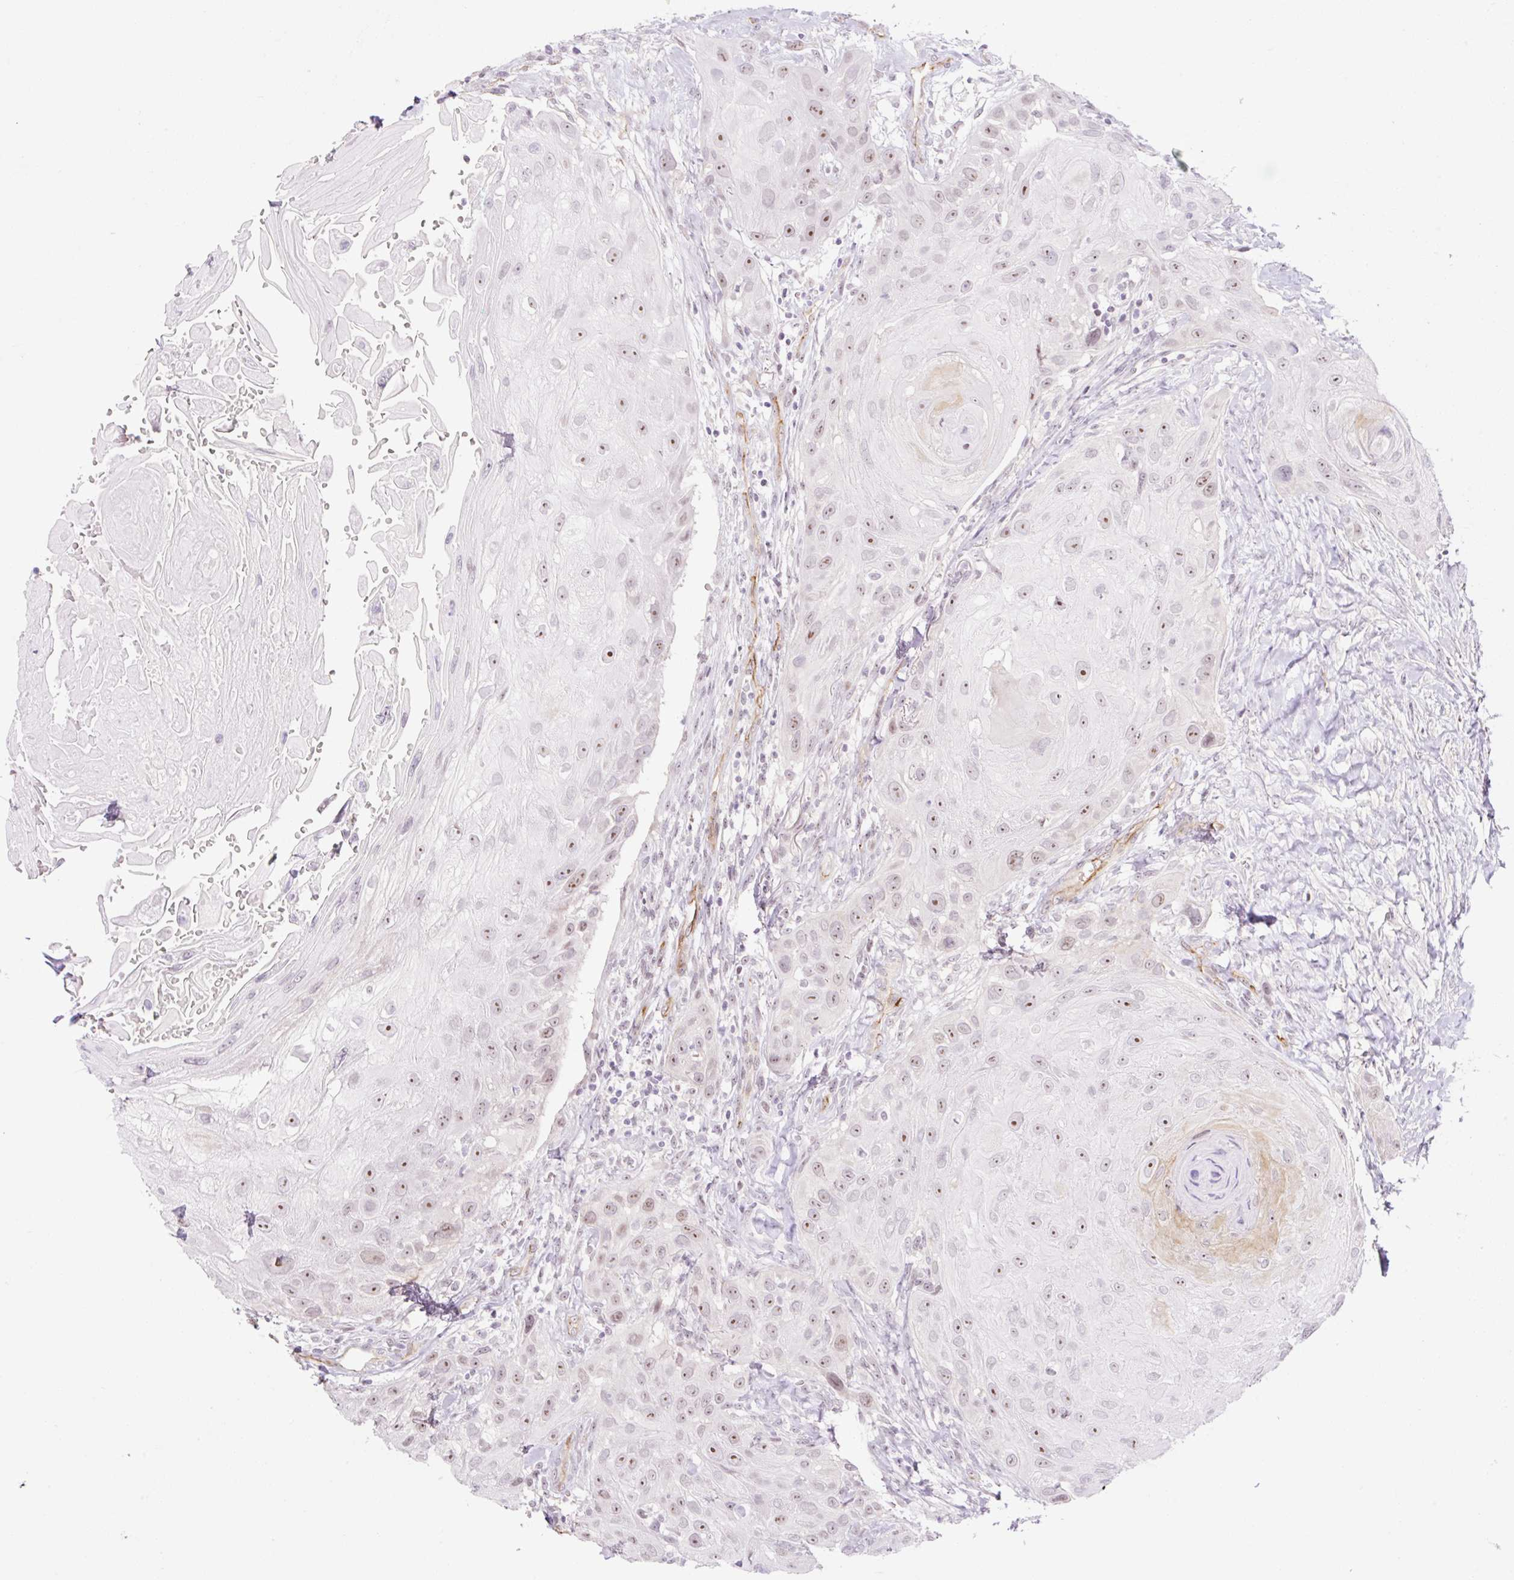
{"staining": {"intensity": "moderate", "quantity": "25%-75%", "location": "nuclear"}, "tissue": "head and neck cancer", "cell_type": "Tumor cells", "image_type": "cancer", "snomed": [{"axis": "morphology", "description": "Squamous cell carcinoma, NOS"}, {"axis": "topography", "description": "Head-Neck"}], "caption": "A brown stain labels moderate nuclear expression of a protein in human squamous cell carcinoma (head and neck) tumor cells.", "gene": "ZNF417", "patient": {"sex": "male", "age": 81}}